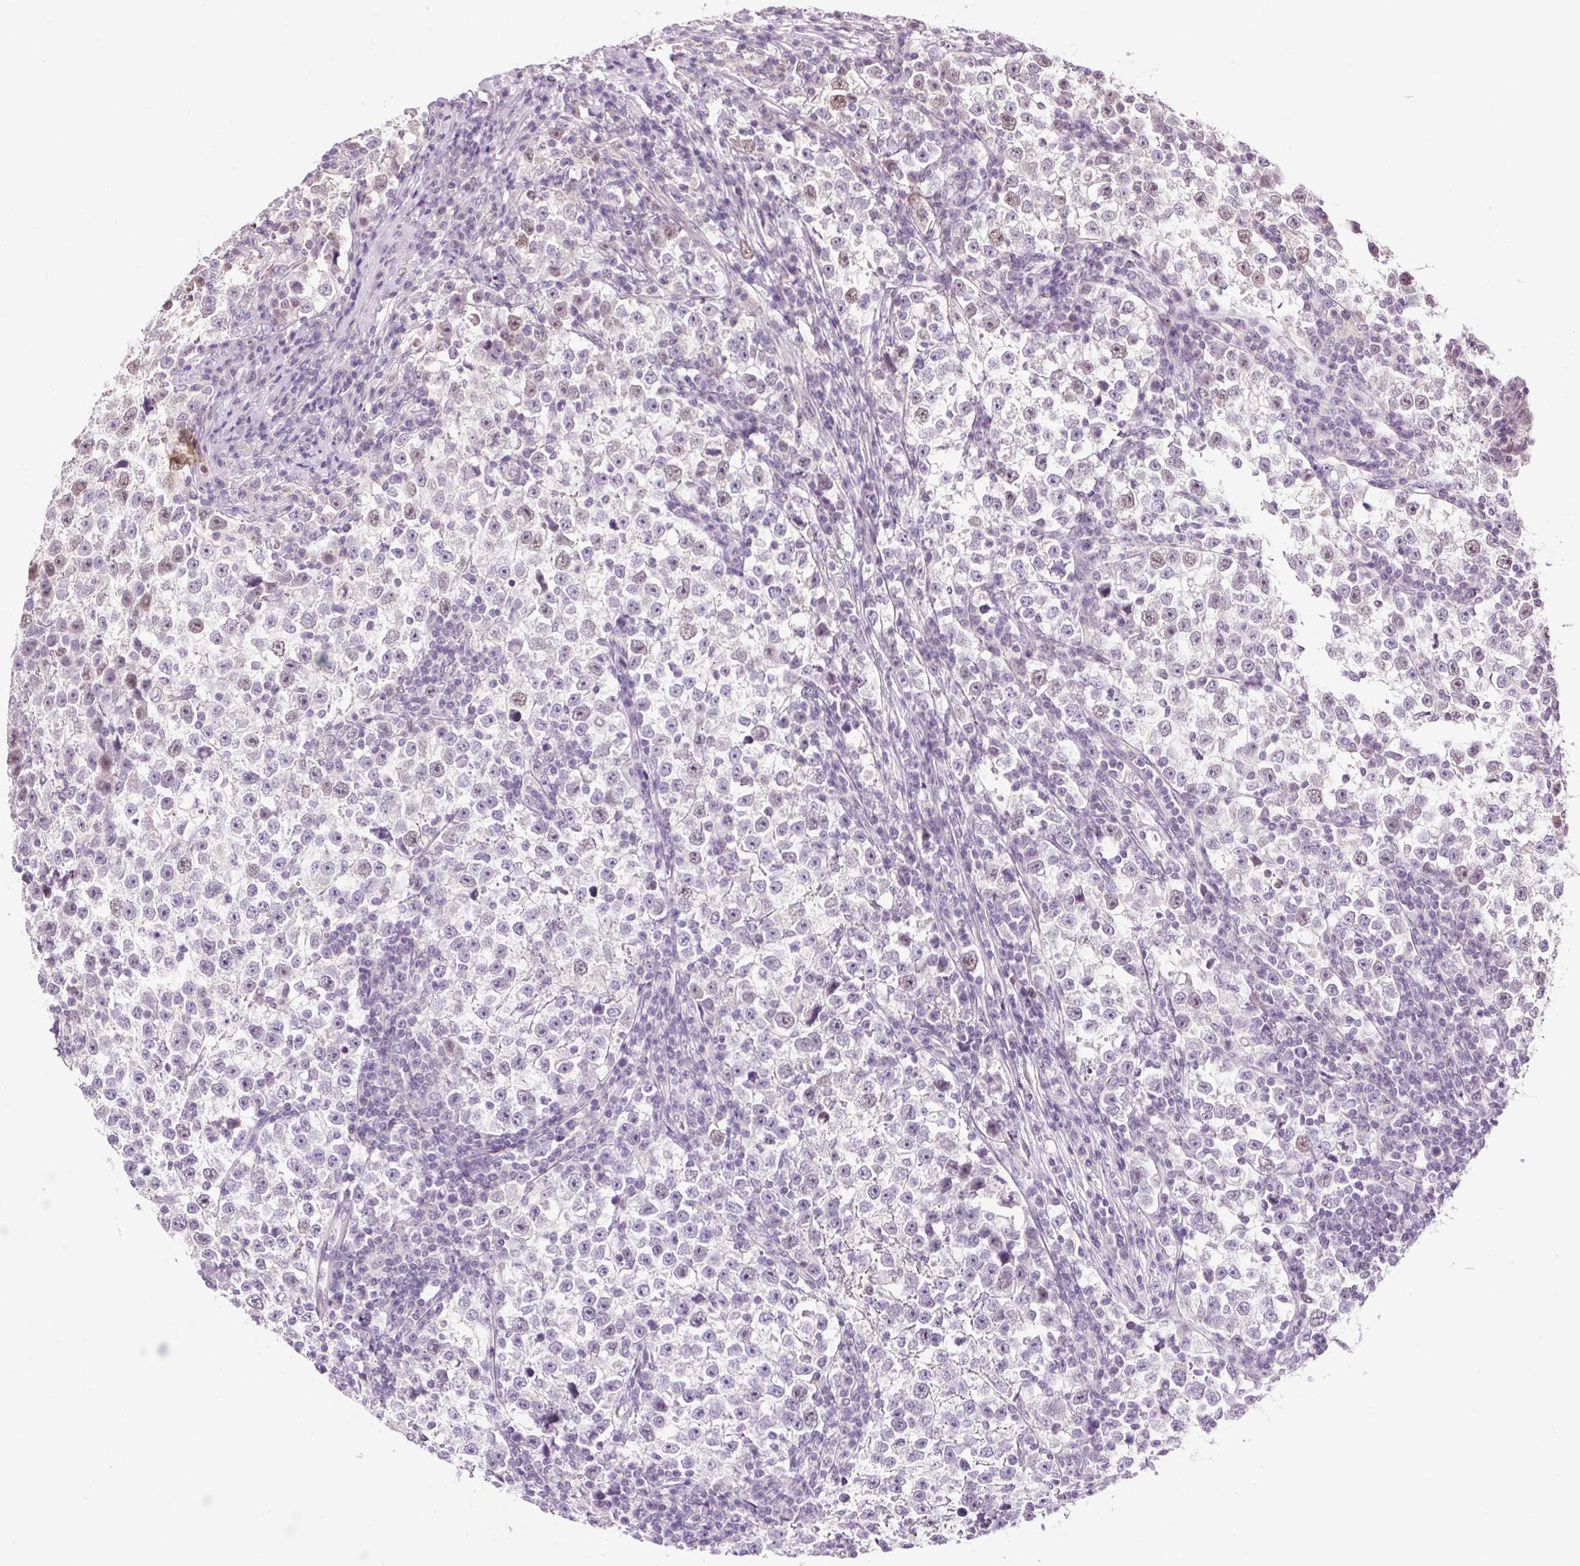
{"staining": {"intensity": "weak", "quantity": "25%-75%", "location": "nuclear"}, "tissue": "testis cancer", "cell_type": "Tumor cells", "image_type": "cancer", "snomed": [{"axis": "morphology", "description": "Normal tissue, NOS"}, {"axis": "morphology", "description": "Seminoma, NOS"}, {"axis": "topography", "description": "Testis"}], "caption": "Testis cancer (seminoma) tissue exhibits weak nuclear expression in approximately 25%-75% of tumor cells Using DAB (brown) and hematoxylin (blue) stains, captured at high magnification using brightfield microscopy.", "gene": "RACGAP1", "patient": {"sex": "male", "age": 43}}